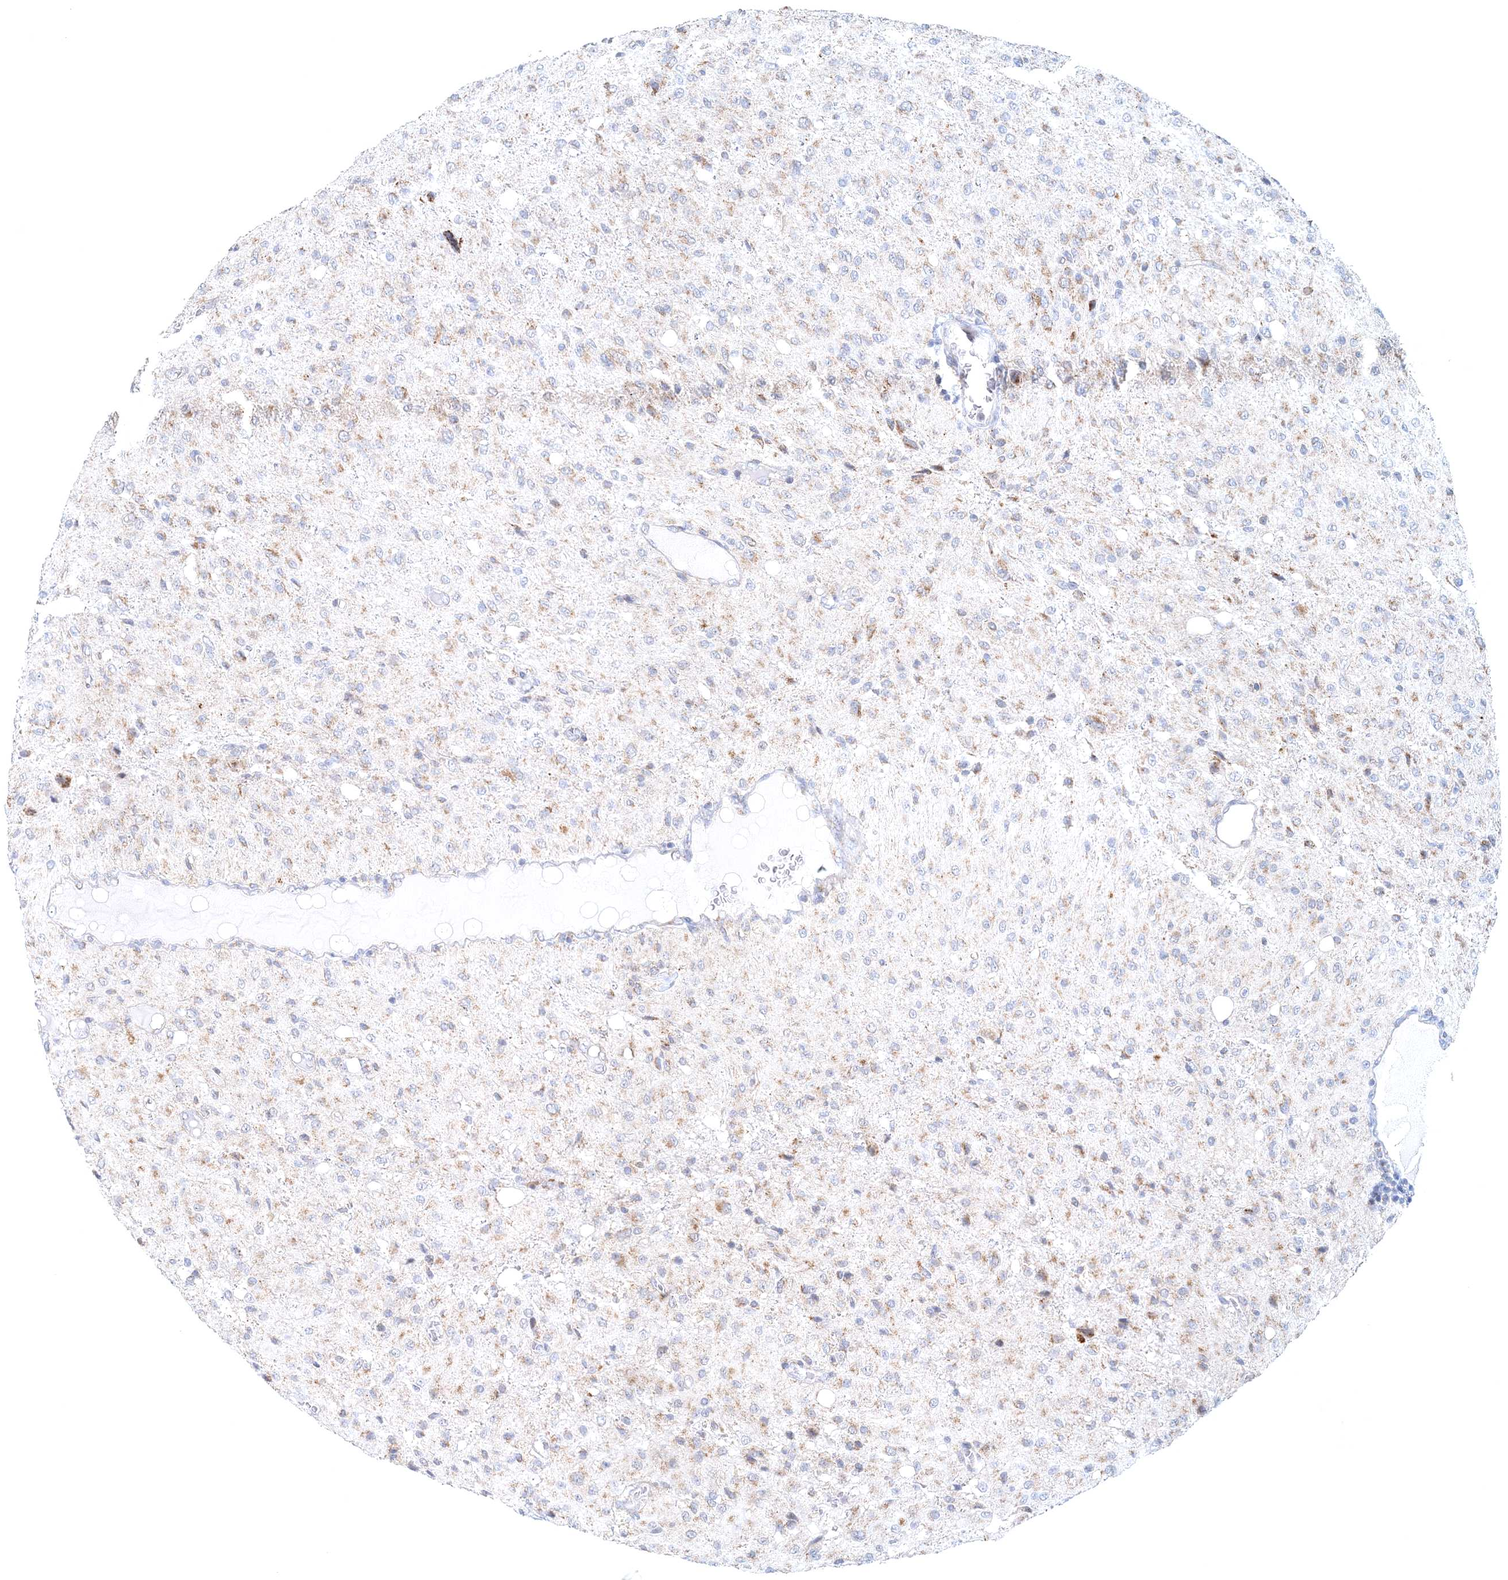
{"staining": {"intensity": "weak", "quantity": "<25%", "location": "cytoplasmic/membranous"}, "tissue": "glioma", "cell_type": "Tumor cells", "image_type": "cancer", "snomed": [{"axis": "morphology", "description": "Glioma, malignant, High grade"}, {"axis": "topography", "description": "Brain"}], "caption": "There is no significant staining in tumor cells of malignant glioma (high-grade).", "gene": "RNF150", "patient": {"sex": "female", "age": 59}}